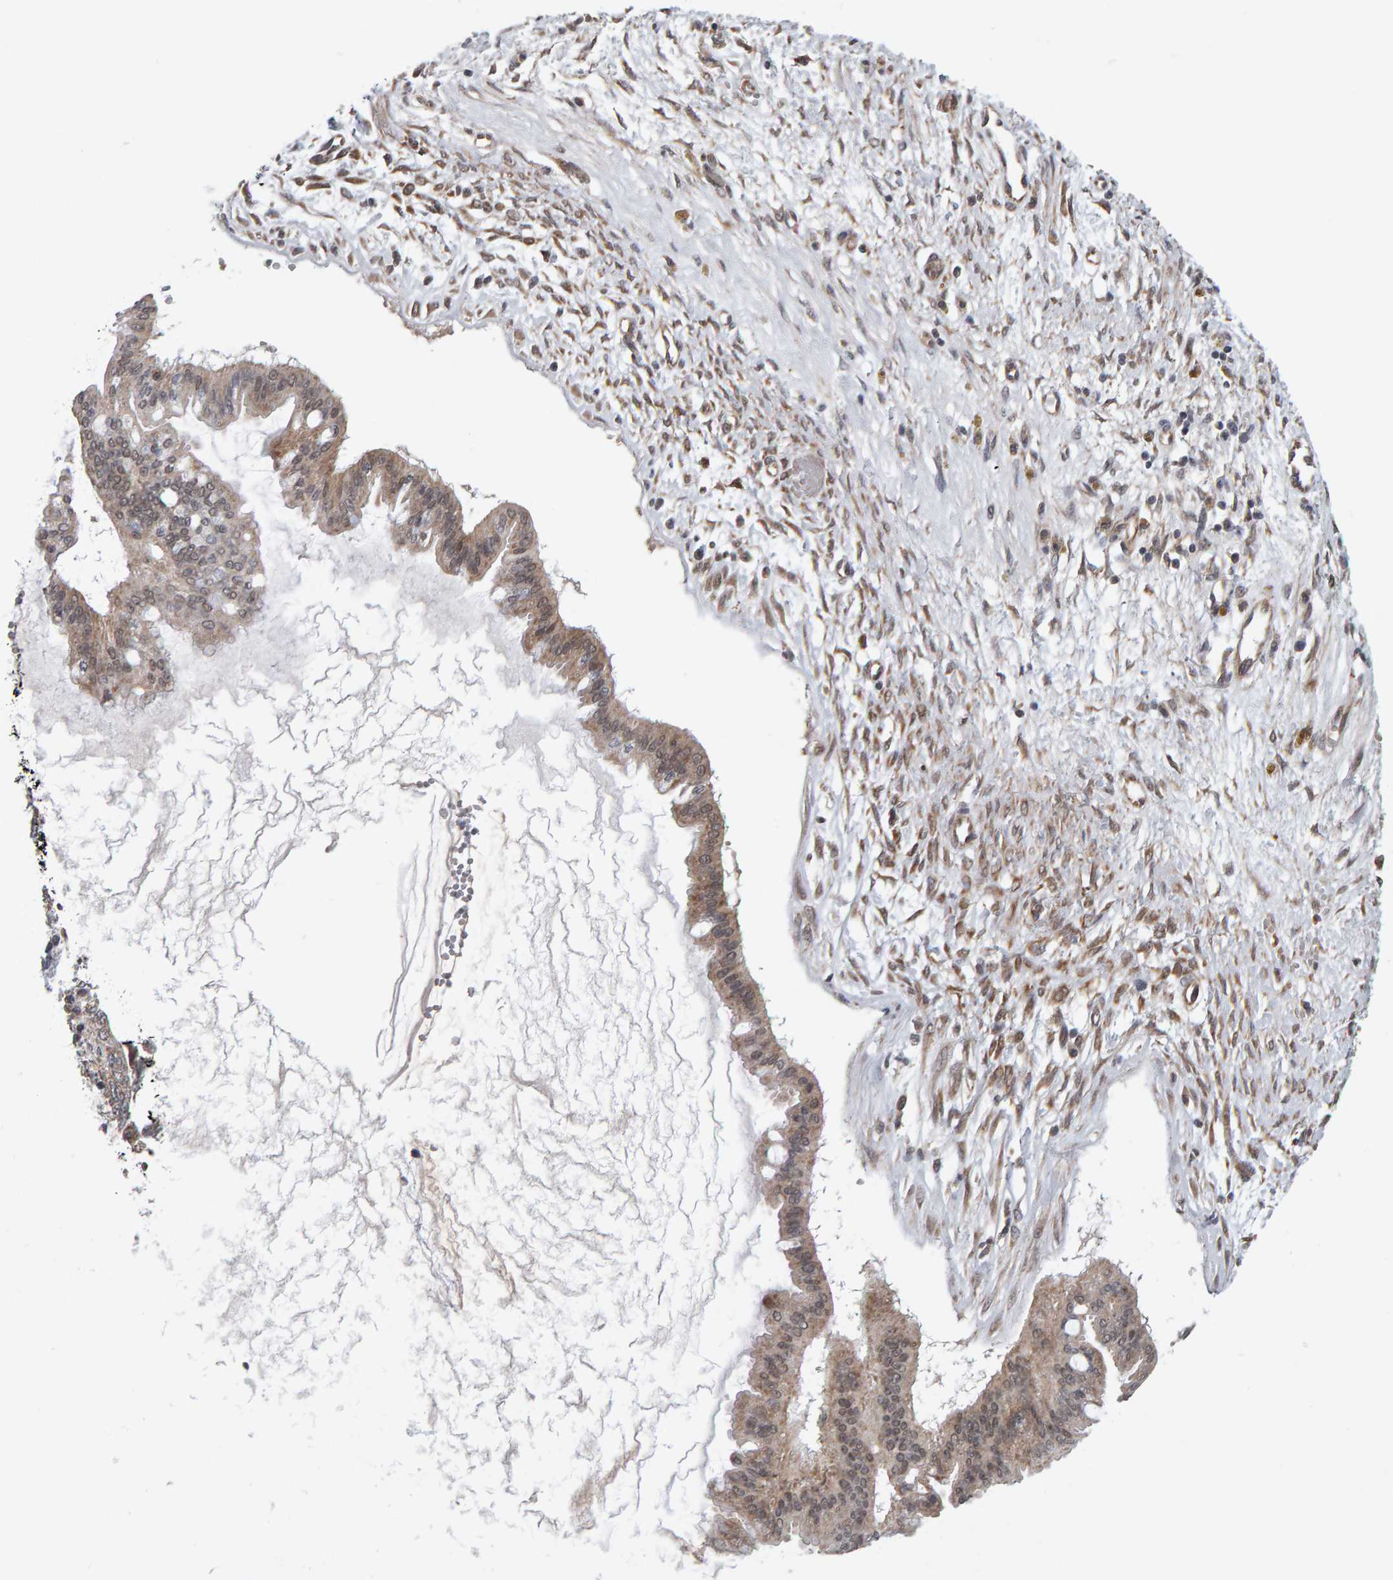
{"staining": {"intensity": "moderate", "quantity": ">75%", "location": "cytoplasmic/membranous,nuclear"}, "tissue": "ovarian cancer", "cell_type": "Tumor cells", "image_type": "cancer", "snomed": [{"axis": "morphology", "description": "Cystadenocarcinoma, mucinous, NOS"}, {"axis": "topography", "description": "Ovary"}], "caption": "Protein expression analysis of mucinous cystadenocarcinoma (ovarian) reveals moderate cytoplasmic/membranous and nuclear expression in approximately >75% of tumor cells. (brown staining indicates protein expression, while blue staining denotes nuclei).", "gene": "DAP3", "patient": {"sex": "female", "age": 73}}